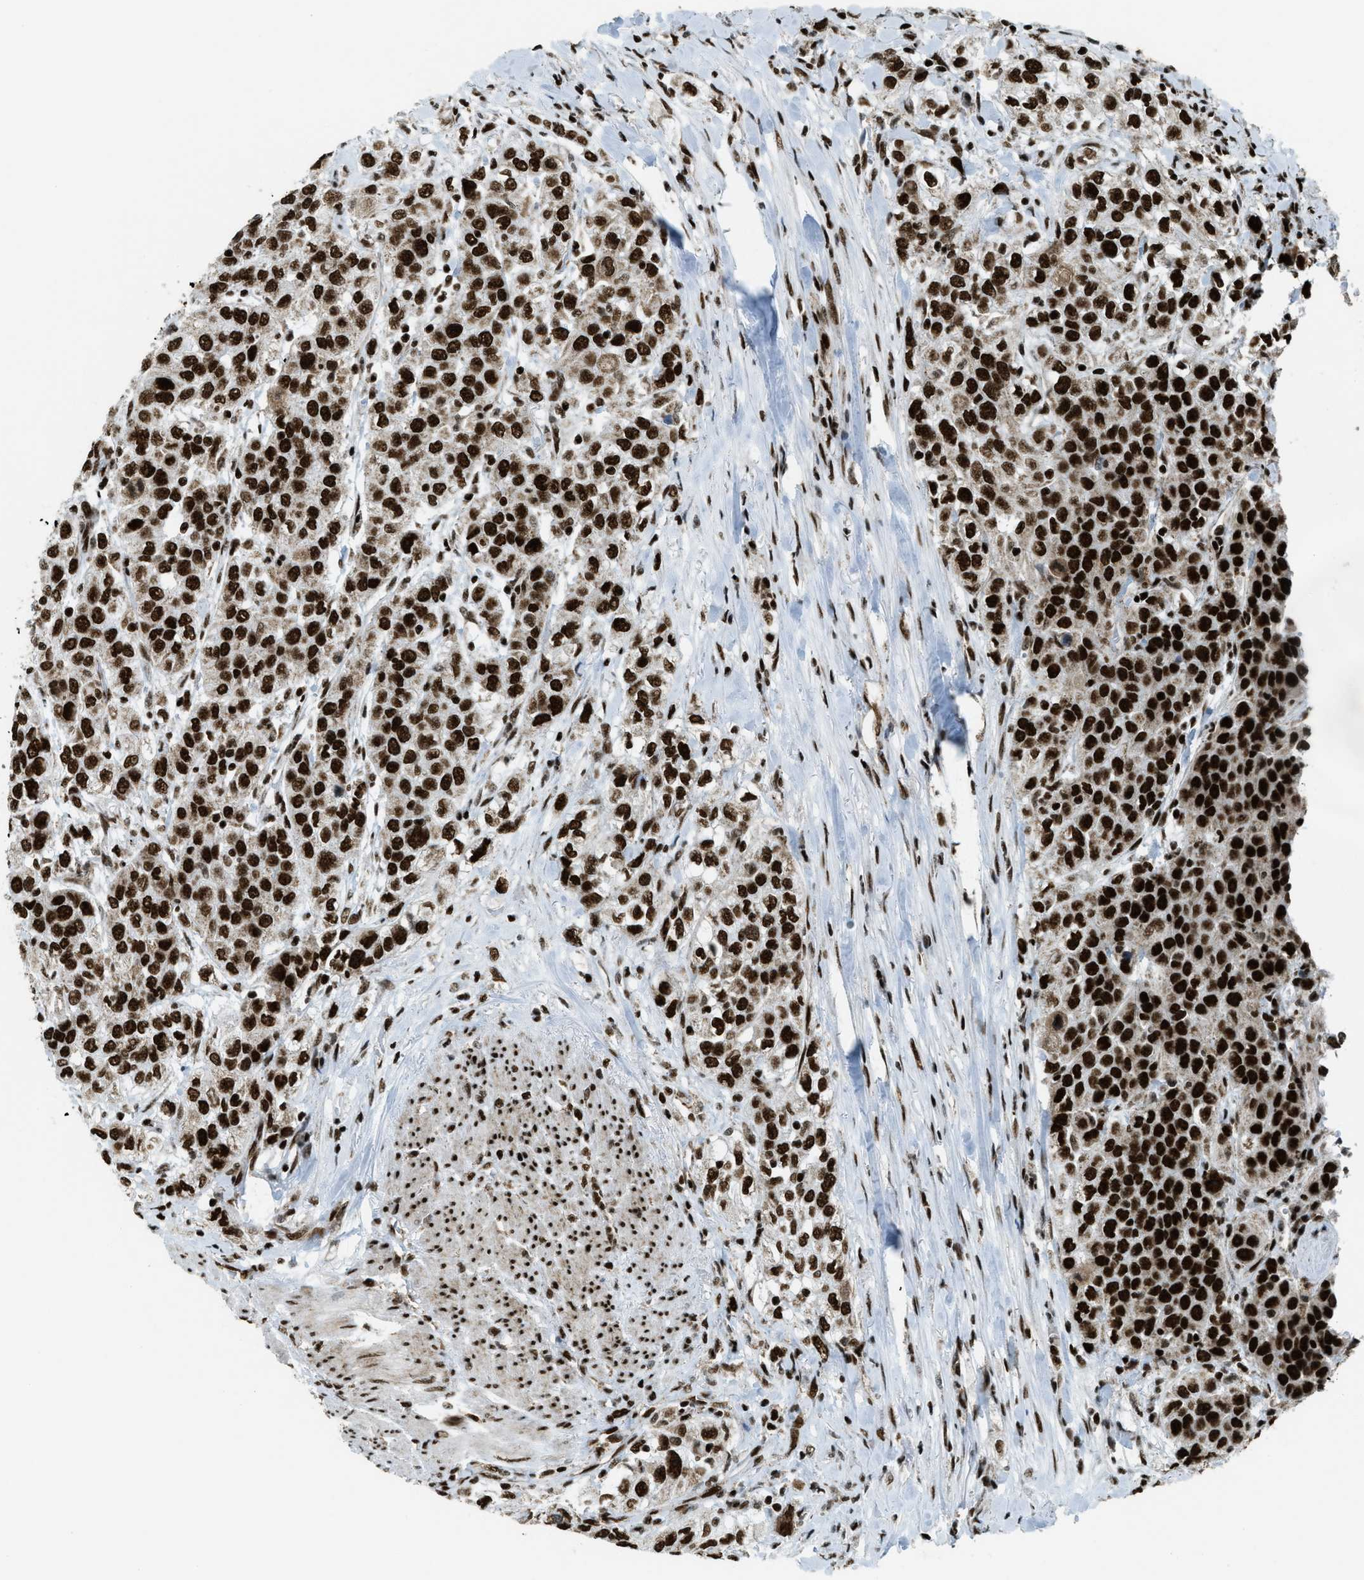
{"staining": {"intensity": "strong", "quantity": ">75%", "location": "nuclear"}, "tissue": "urothelial cancer", "cell_type": "Tumor cells", "image_type": "cancer", "snomed": [{"axis": "morphology", "description": "Urothelial carcinoma, High grade"}, {"axis": "topography", "description": "Urinary bladder"}], "caption": "IHC (DAB (3,3'-diaminobenzidine)) staining of high-grade urothelial carcinoma exhibits strong nuclear protein expression in approximately >75% of tumor cells.", "gene": "GABPB1", "patient": {"sex": "female", "age": 80}}